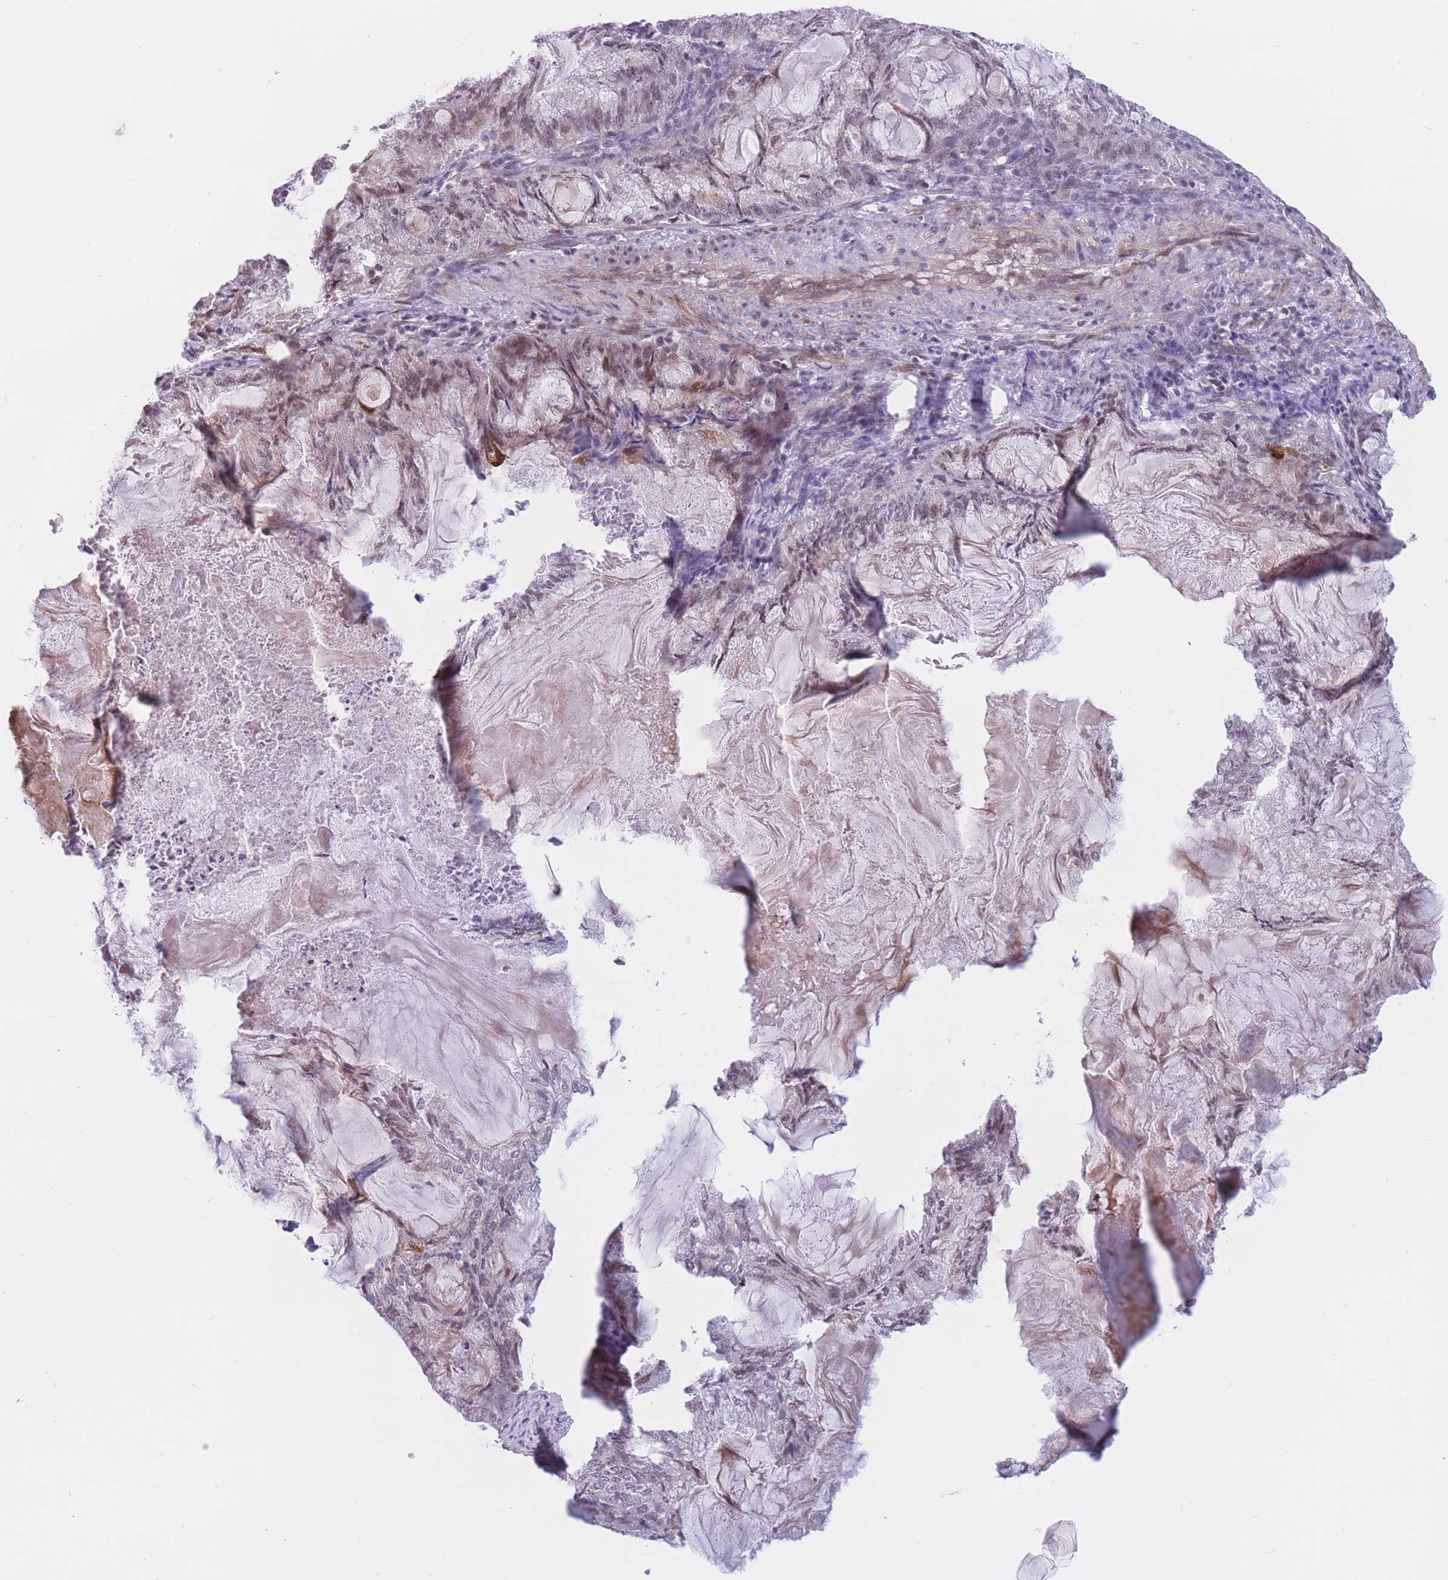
{"staining": {"intensity": "weak", "quantity": "<25%", "location": "nuclear"}, "tissue": "endometrial cancer", "cell_type": "Tumor cells", "image_type": "cancer", "snomed": [{"axis": "morphology", "description": "Adenocarcinoma, NOS"}, {"axis": "topography", "description": "Endometrium"}], "caption": "The photomicrograph shows no staining of tumor cells in endometrial cancer.", "gene": "BCL9L", "patient": {"sex": "female", "age": 86}}